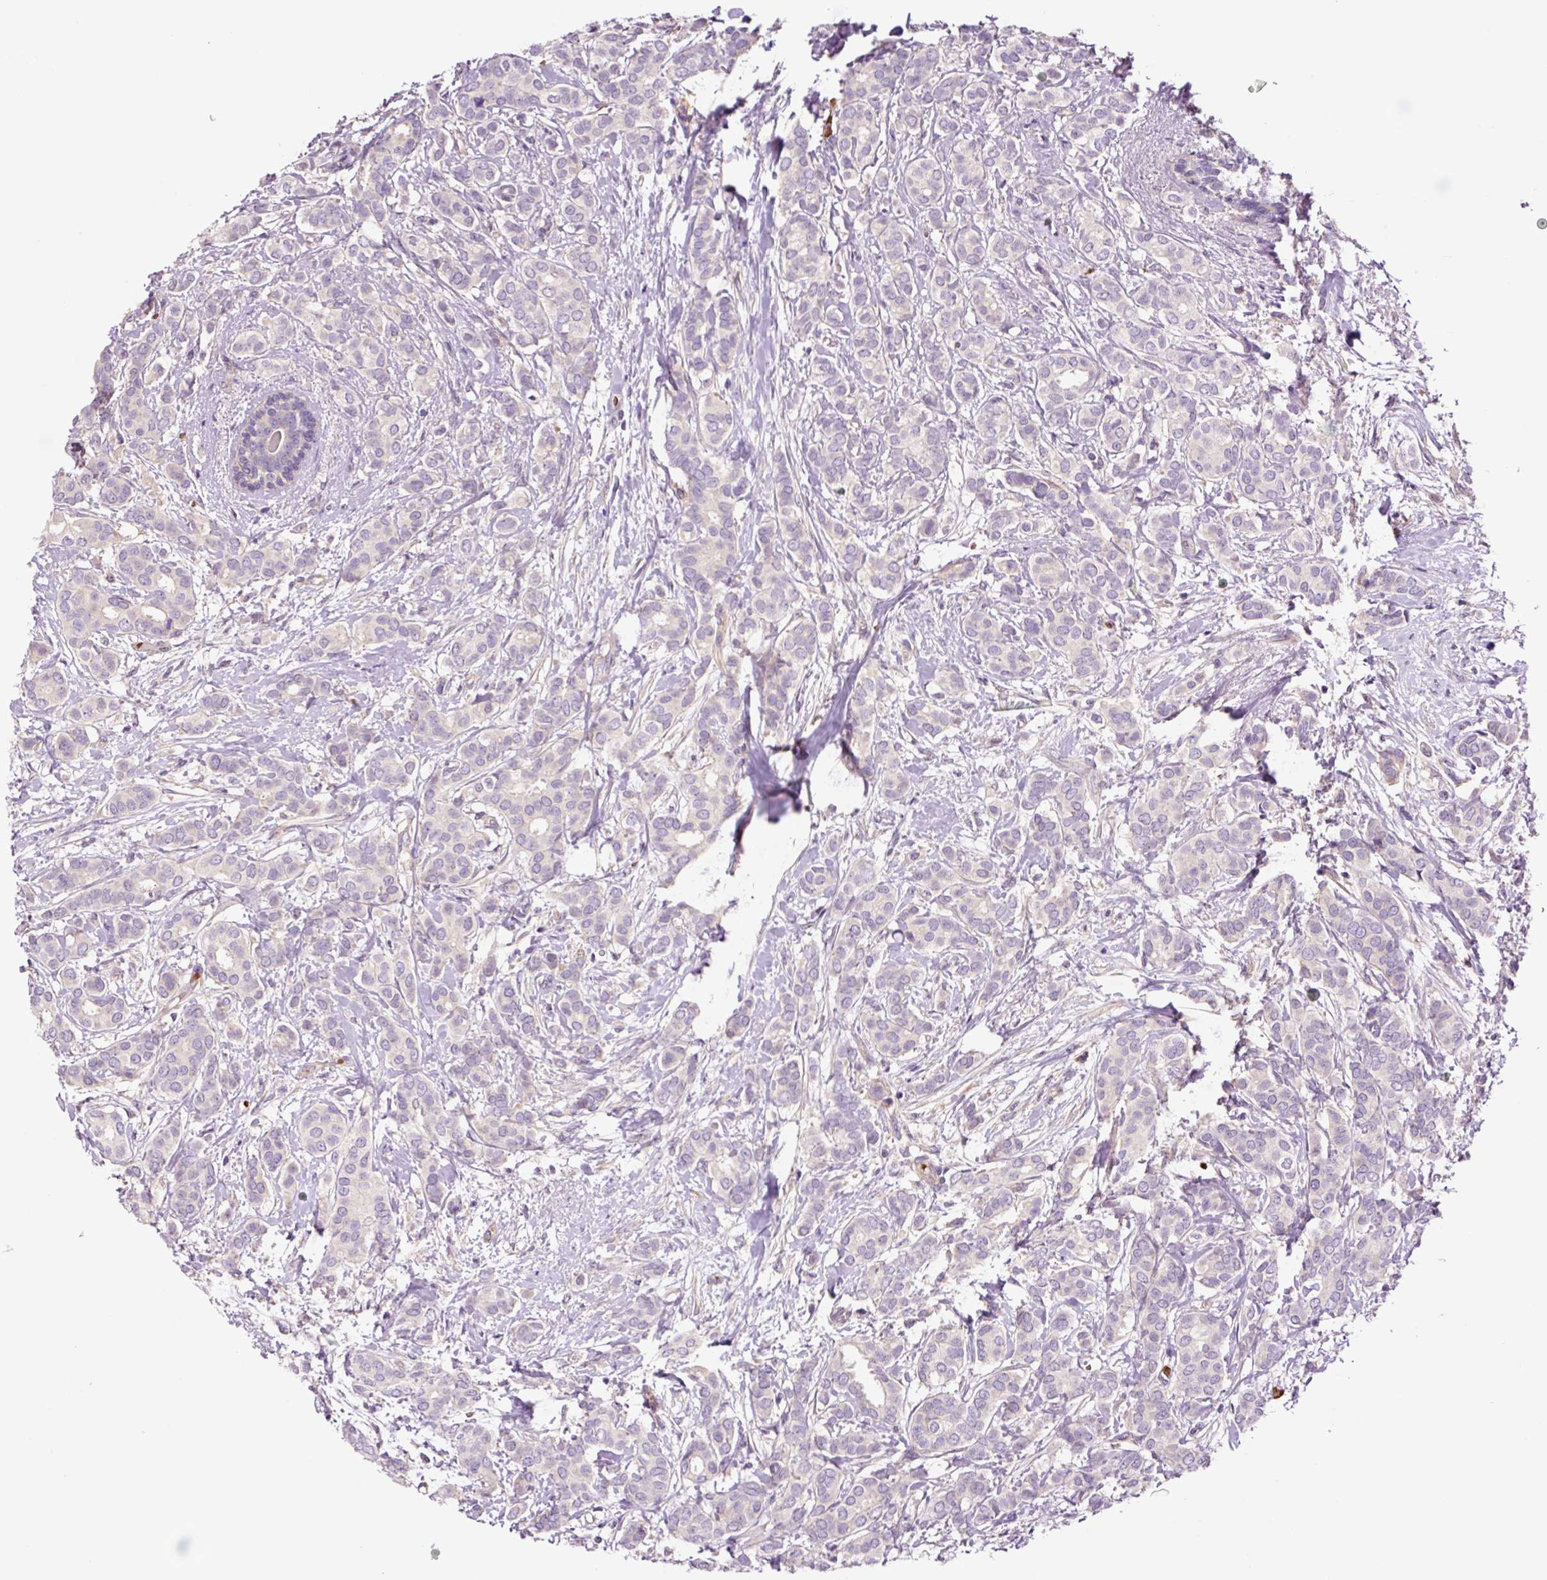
{"staining": {"intensity": "negative", "quantity": "none", "location": "none"}, "tissue": "breast cancer", "cell_type": "Tumor cells", "image_type": "cancer", "snomed": [{"axis": "morphology", "description": "Duct carcinoma"}, {"axis": "topography", "description": "Breast"}], "caption": "Immunohistochemistry (IHC) image of neoplastic tissue: human breast cancer stained with DAB (3,3'-diaminobenzidine) shows no significant protein positivity in tumor cells.", "gene": "TMEM235", "patient": {"sex": "female", "age": 73}}